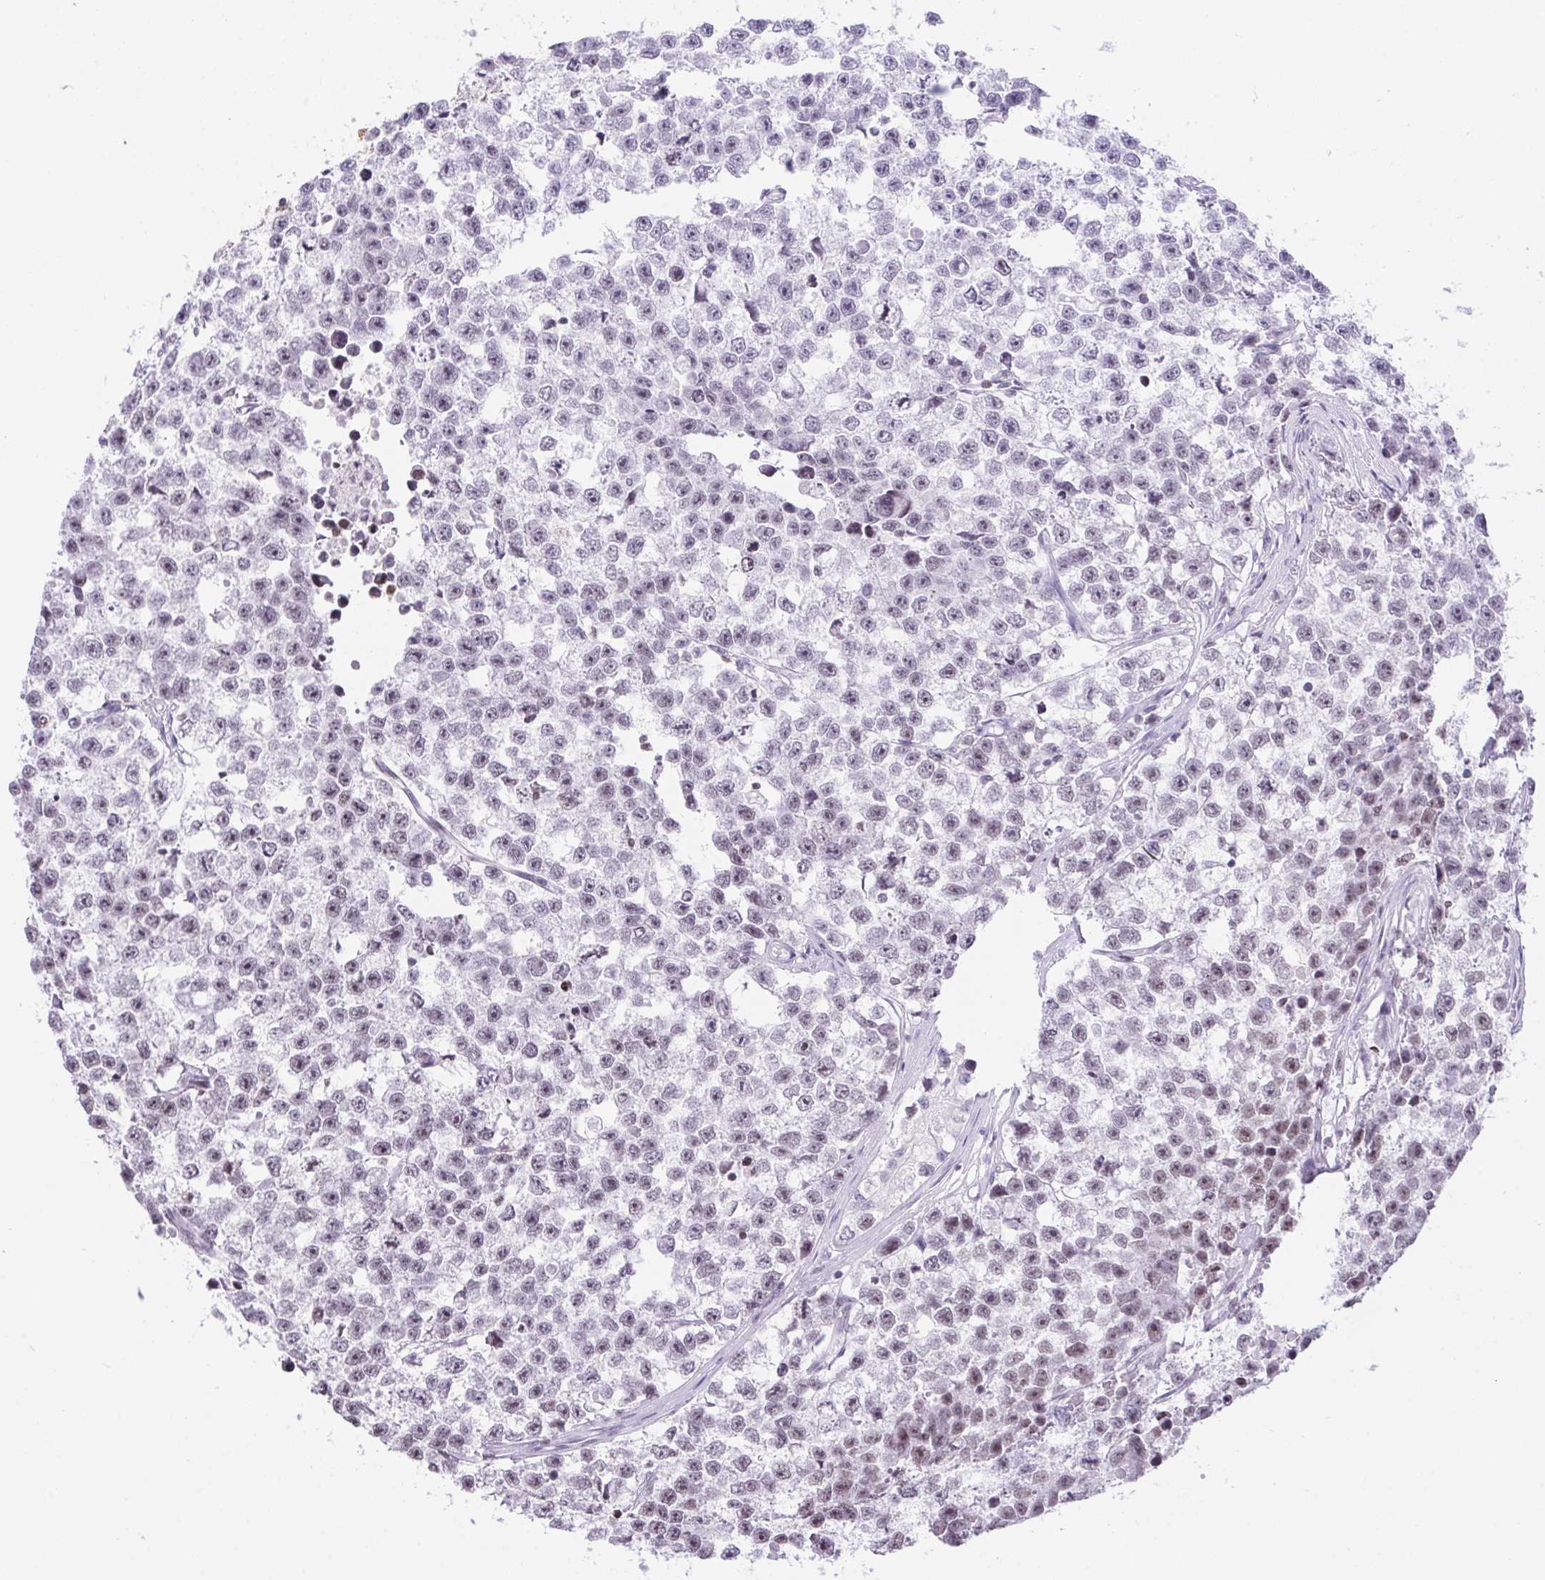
{"staining": {"intensity": "weak", "quantity": "<25%", "location": "nuclear"}, "tissue": "testis cancer", "cell_type": "Tumor cells", "image_type": "cancer", "snomed": [{"axis": "morphology", "description": "Seminoma, NOS"}, {"axis": "topography", "description": "Testis"}], "caption": "This is an immunohistochemistry (IHC) histopathology image of testis cancer. There is no staining in tumor cells.", "gene": "POLD3", "patient": {"sex": "male", "age": 26}}